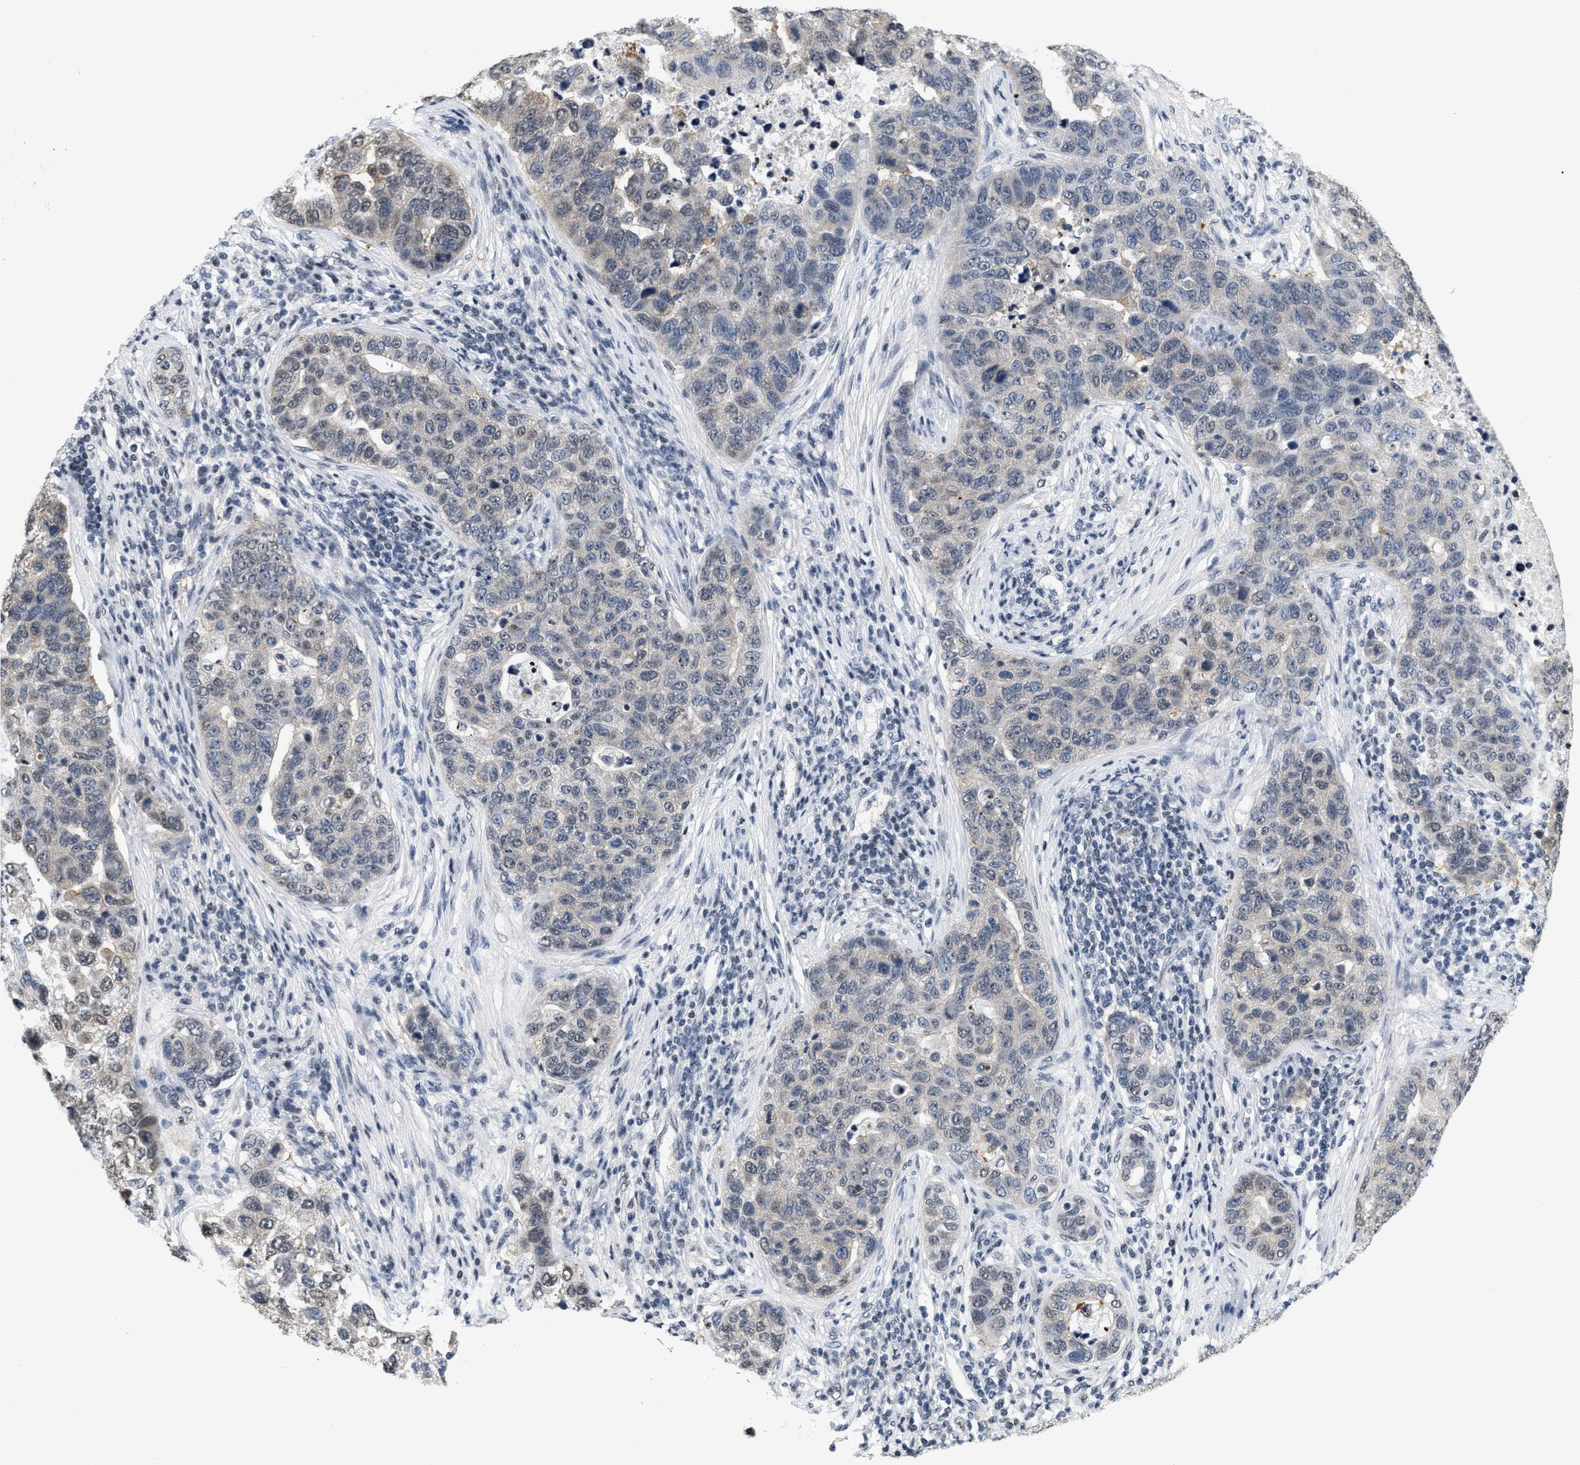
{"staining": {"intensity": "negative", "quantity": "none", "location": "none"}, "tissue": "pancreatic cancer", "cell_type": "Tumor cells", "image_type": "cancer", "snomed": [{"axis": "morphology", "description": "Adenocarcinoma, NOS"}, {"axis": "topography", "description": "Pancreas"}], "caption": "Tumor cells are negative for protein expression in human pancreatic cancer.", "gene": "RAF1", "patient": {"sex": "female", "age": 61}}